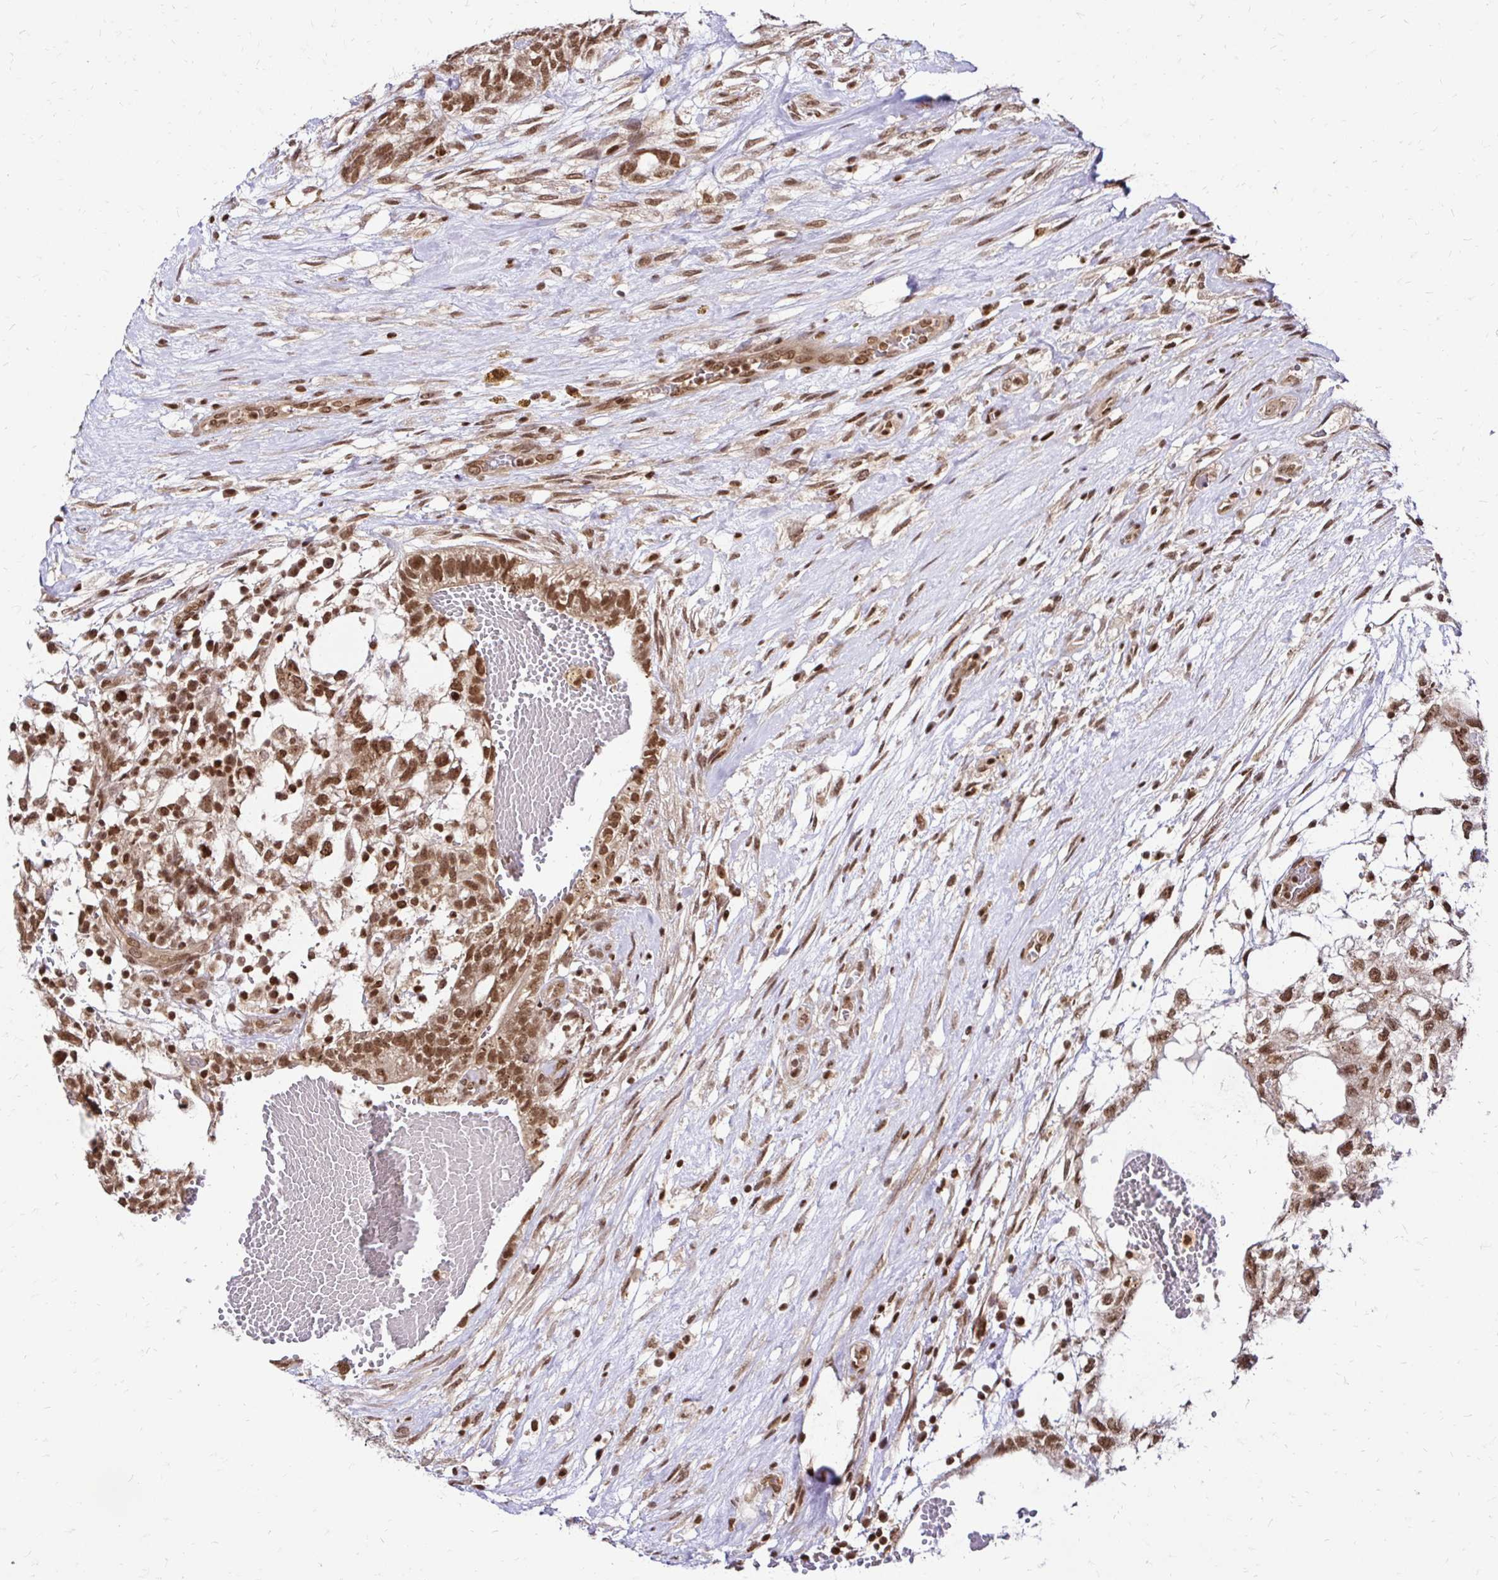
{"staining": {"intensity": "moderate", "quantity": ">75%", "location": "nuclear"}, "tissue": "testis cancer", "cell_type": "Tumor cells", "image_type": "cancer", "snomed": [{"axis": "morphology", "description": "Normal tissue, NOS"}, {"axis": "morphology", "description": "Carcinoma, Embryonal, NOS"}, {"axis": "topography", "description": "Testis"}], "caption": "Moderate nuclear expression is seen in about >75% of tumor cells in testis cancer.", "gene": "GLYR1", "patient": {"sex": "male", "age": 32}}